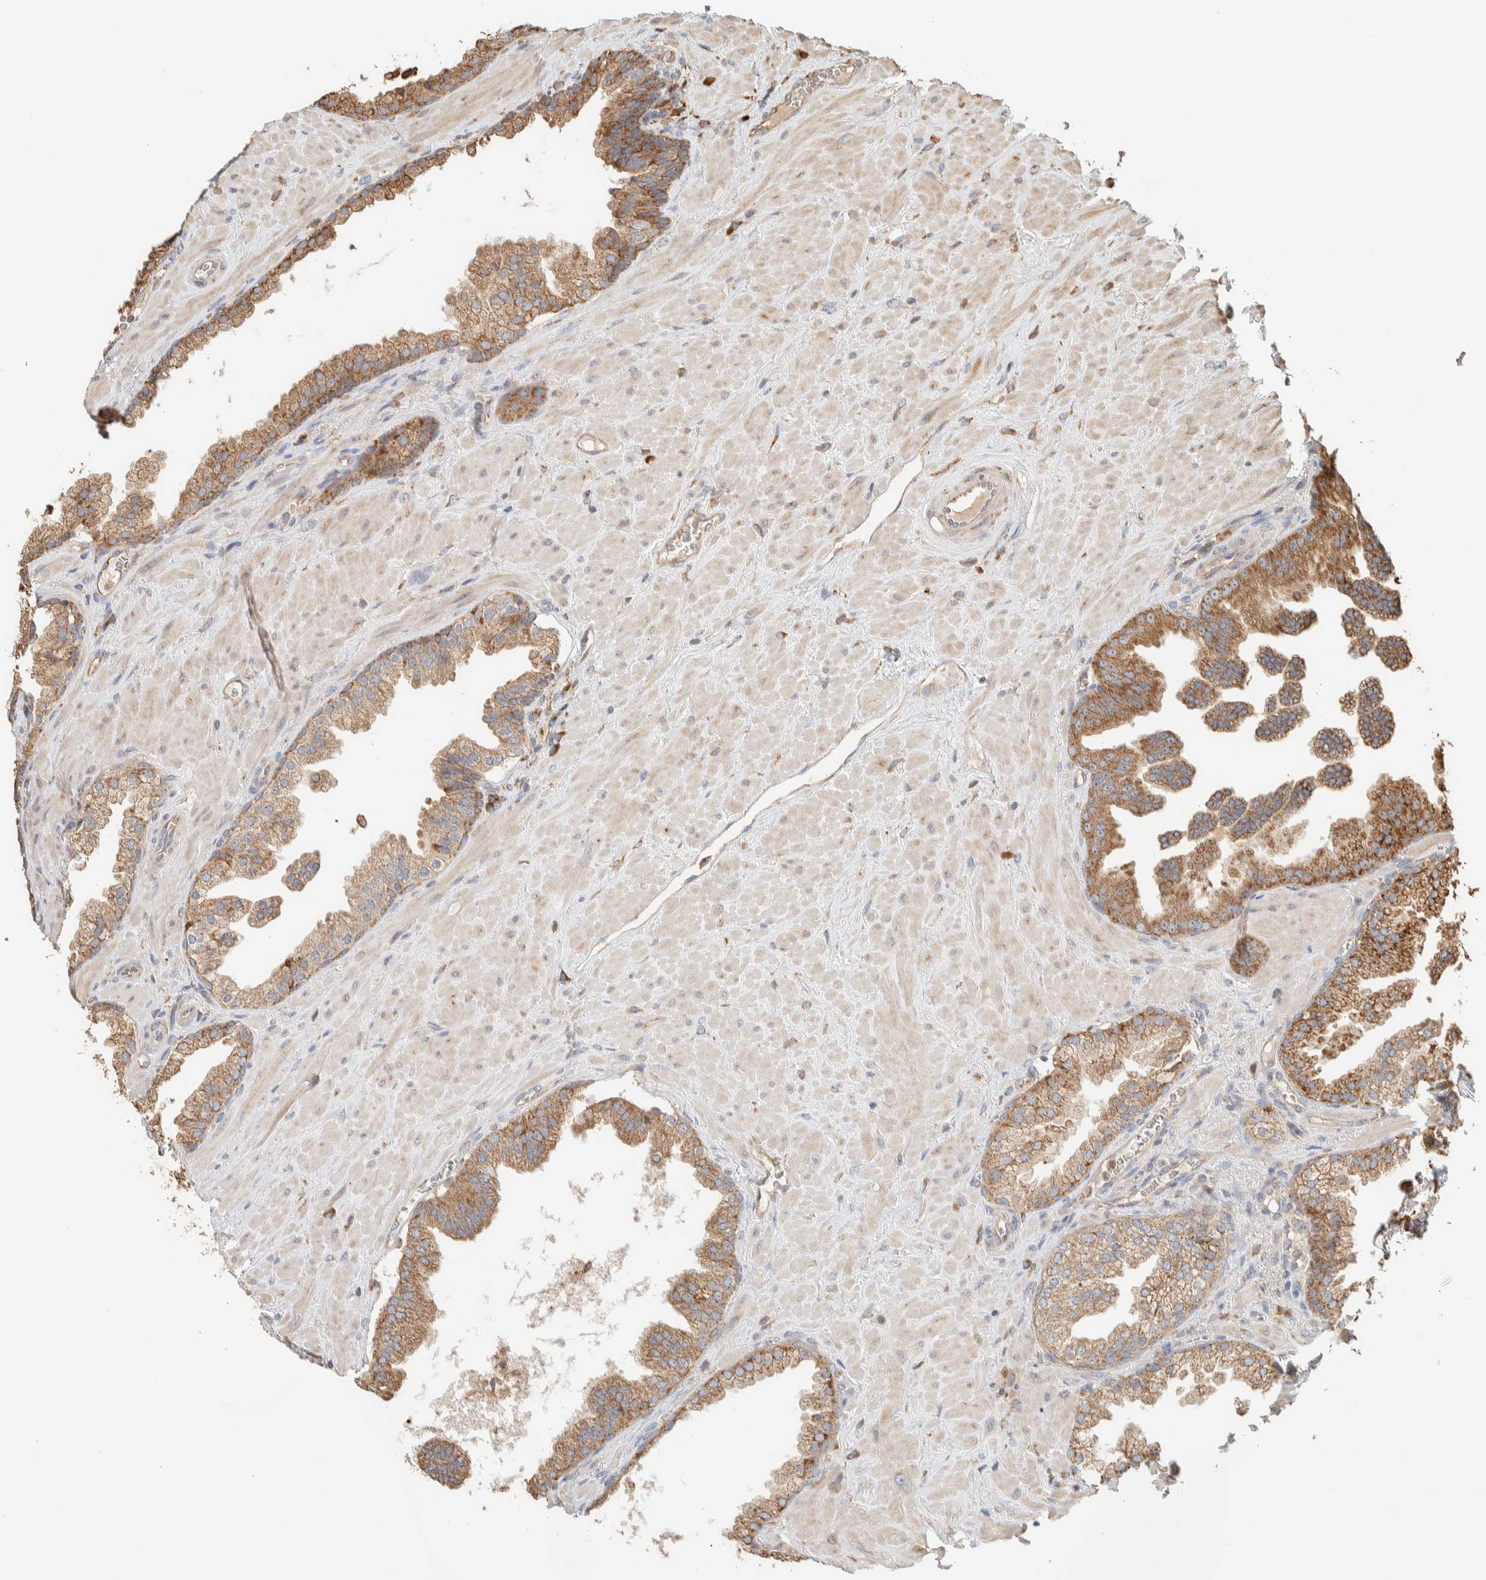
{"staining": {"intensity": "moderate", "quantity": ">75%", "location": "cytoplasmic/membranous"}, "tissue": "prostate cancer", "cell_type": "Tumor cells", "image_type": "cancer", "snomed": [{"axis": "morphology", "description": "Adenocarcinoma, Low grade"}, {"axis": "topography", "description": "Prostate"}], "caption": "Prostate low-grade adenocarcinoma stained for a protein reveals moderate cytoplasmic/membranous positivity in tumor cells. (IHC, brightfield microscopy, high magnification).", "gene": "RAB11FIP1", "patient": {"sex": "male", "age": 71}}